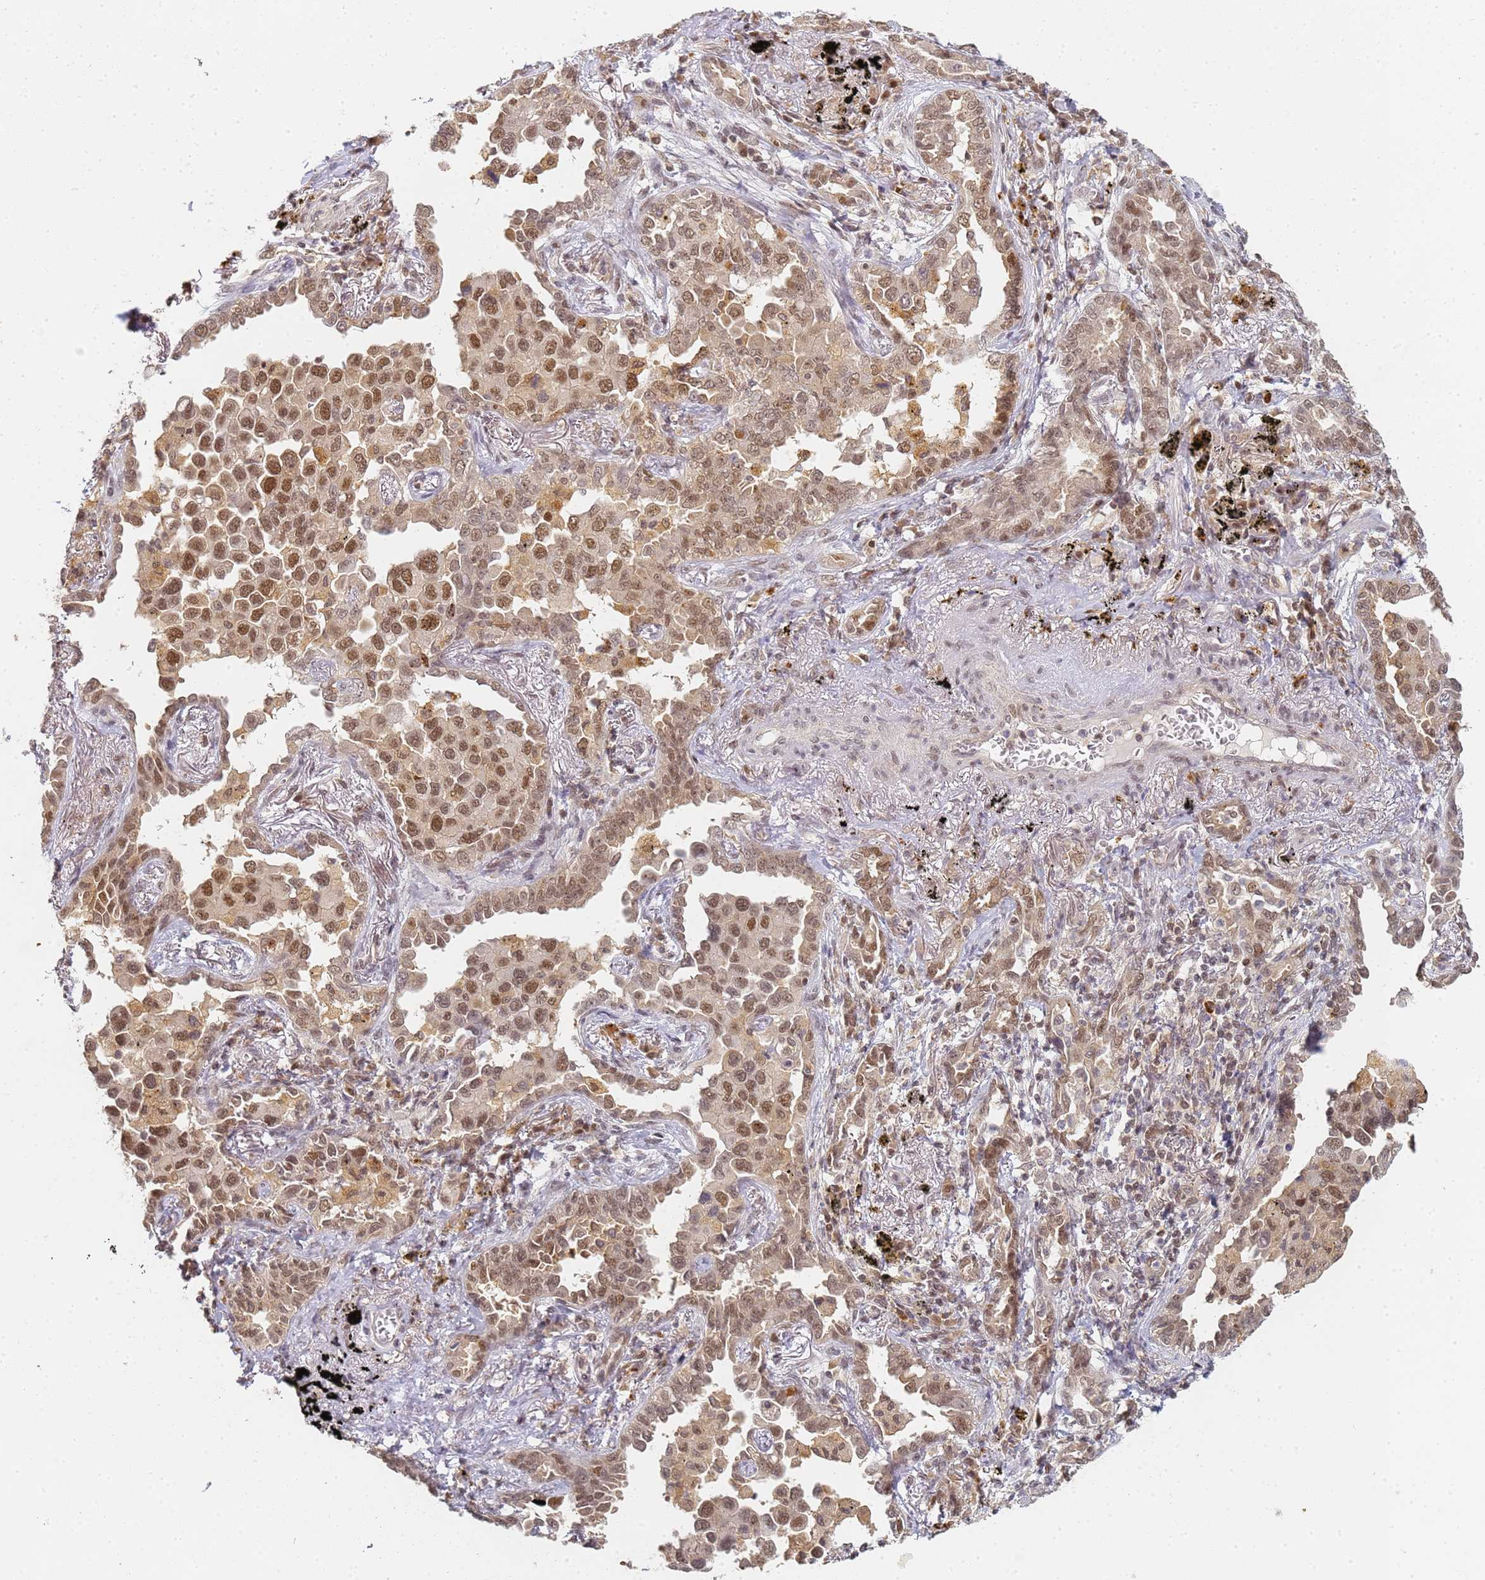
{"staining": {"intensity": "moderate", "quantity": ">75%", "location": "nuclear"}, "tissue": "lung cancer", "cell_type": "Tumor cells", "image_type": "cancer", "snomed": [{"axis": "morphology", "description": "Adenocarcinoma, NOS"}, {"axis": "topography", "description": "Lung"}], "caption": "This photomicrograph exhibits immunohistochemistry (IHC) staining of human adenocarcinoma (lung), with medium moderate nuclear positivity in about >75% of tumor cells.", "gene": "HMCES", "patient": {"sex": "male", "age": 67}}